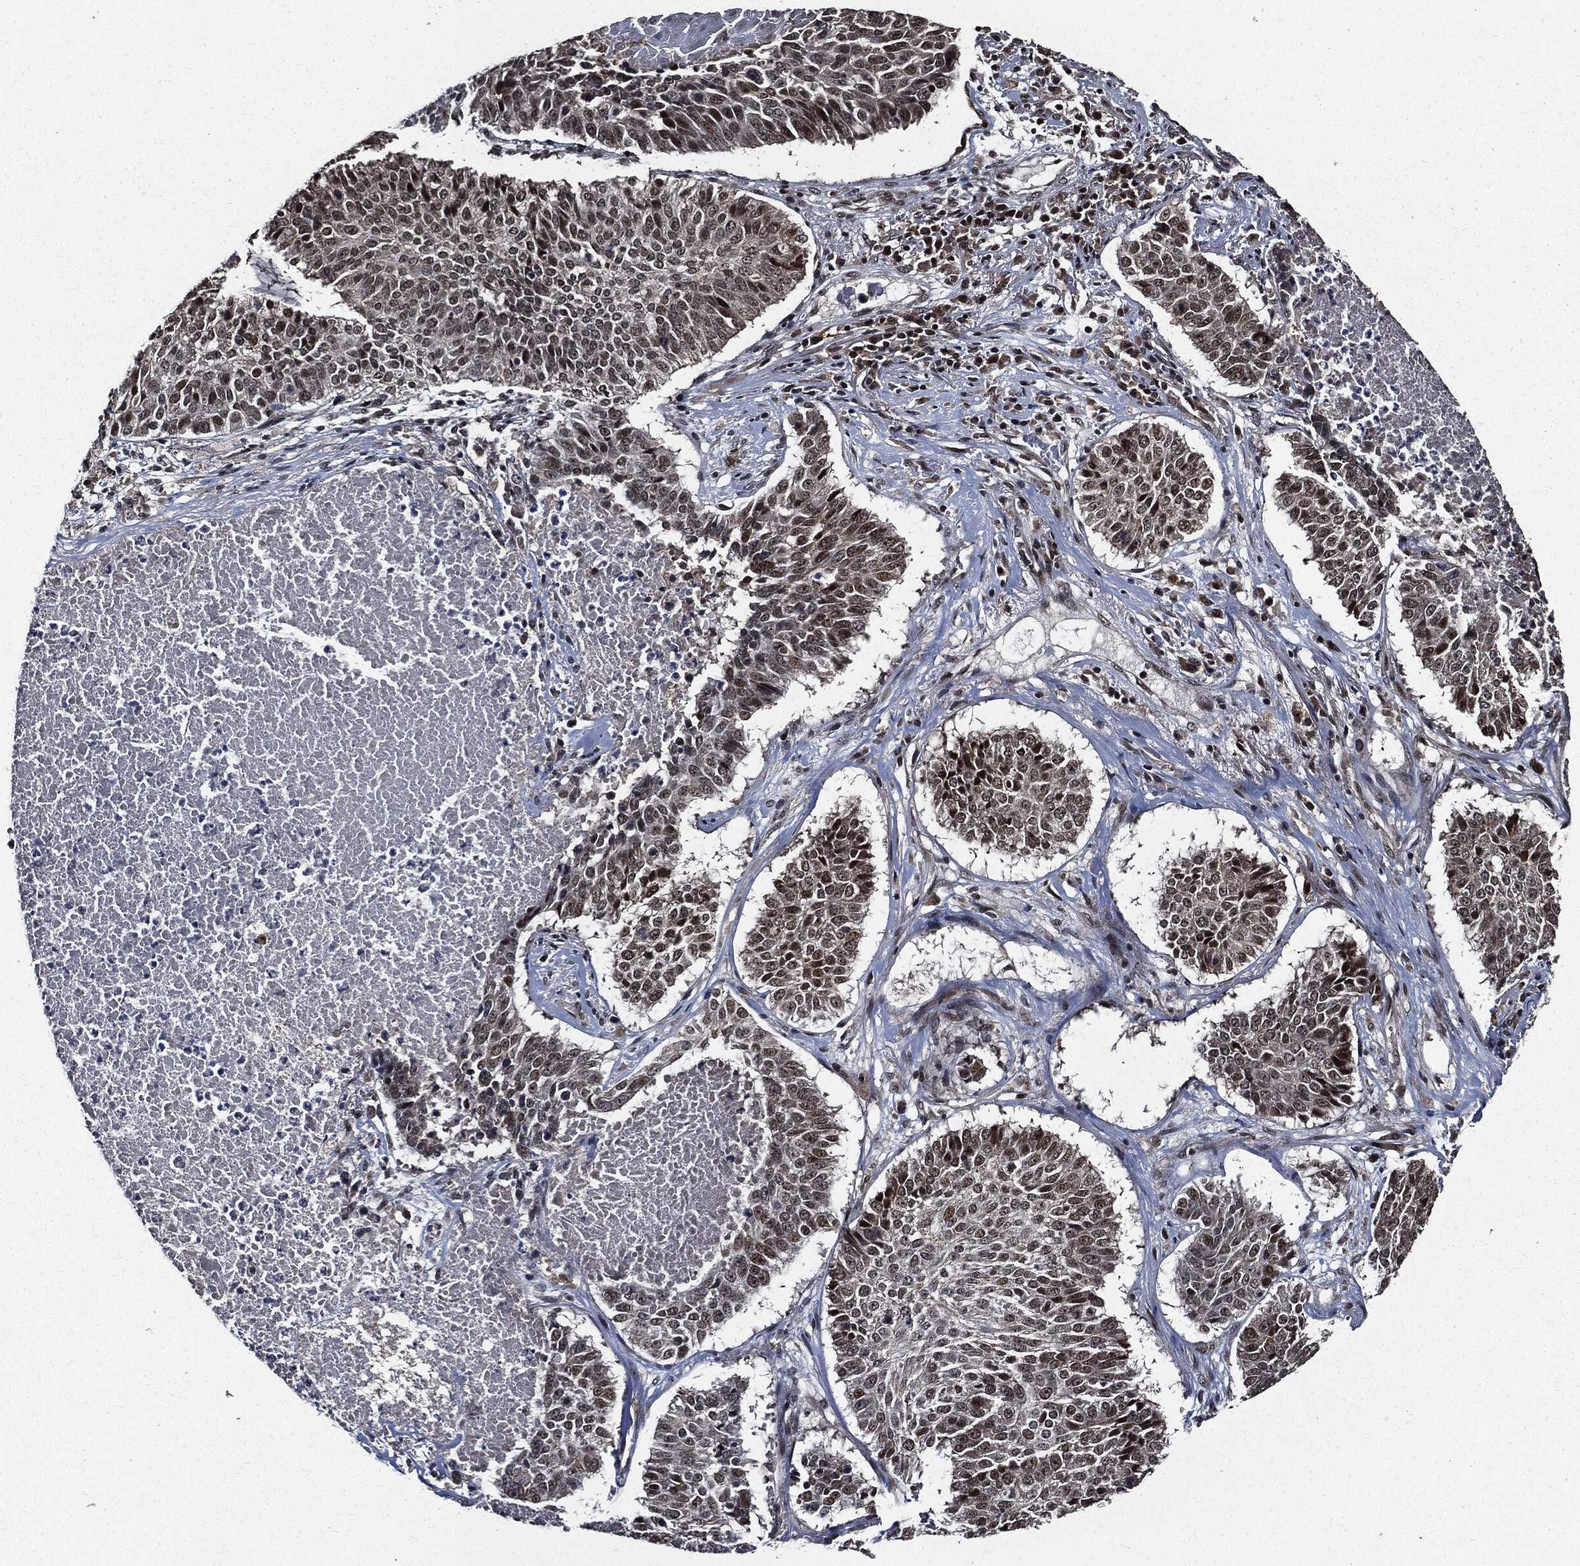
{"staining": {"intensity": "moderate", "quantity": "<25%", "location": "nuclear"}, "tissue": "lung cancer", "cell_type": "Tumor cells", "image_type": "cancer", "snomed": [{"axis": "morphology", "description": "Squamous cell carcinoma, NOS"}, {"axis": "topography", "description": "Lung"}], "caption": "High-magnification brightfield microscopy of lung squamous cell carcinoma stained with DAB (brown) and counterstained with hematoxylin (blue). tumor cells exhibit moderate nuclear staining is appreciated in about<25% of cells.", "gene": "SUGT1", "patient": {"sex": "male", "age": 64}}